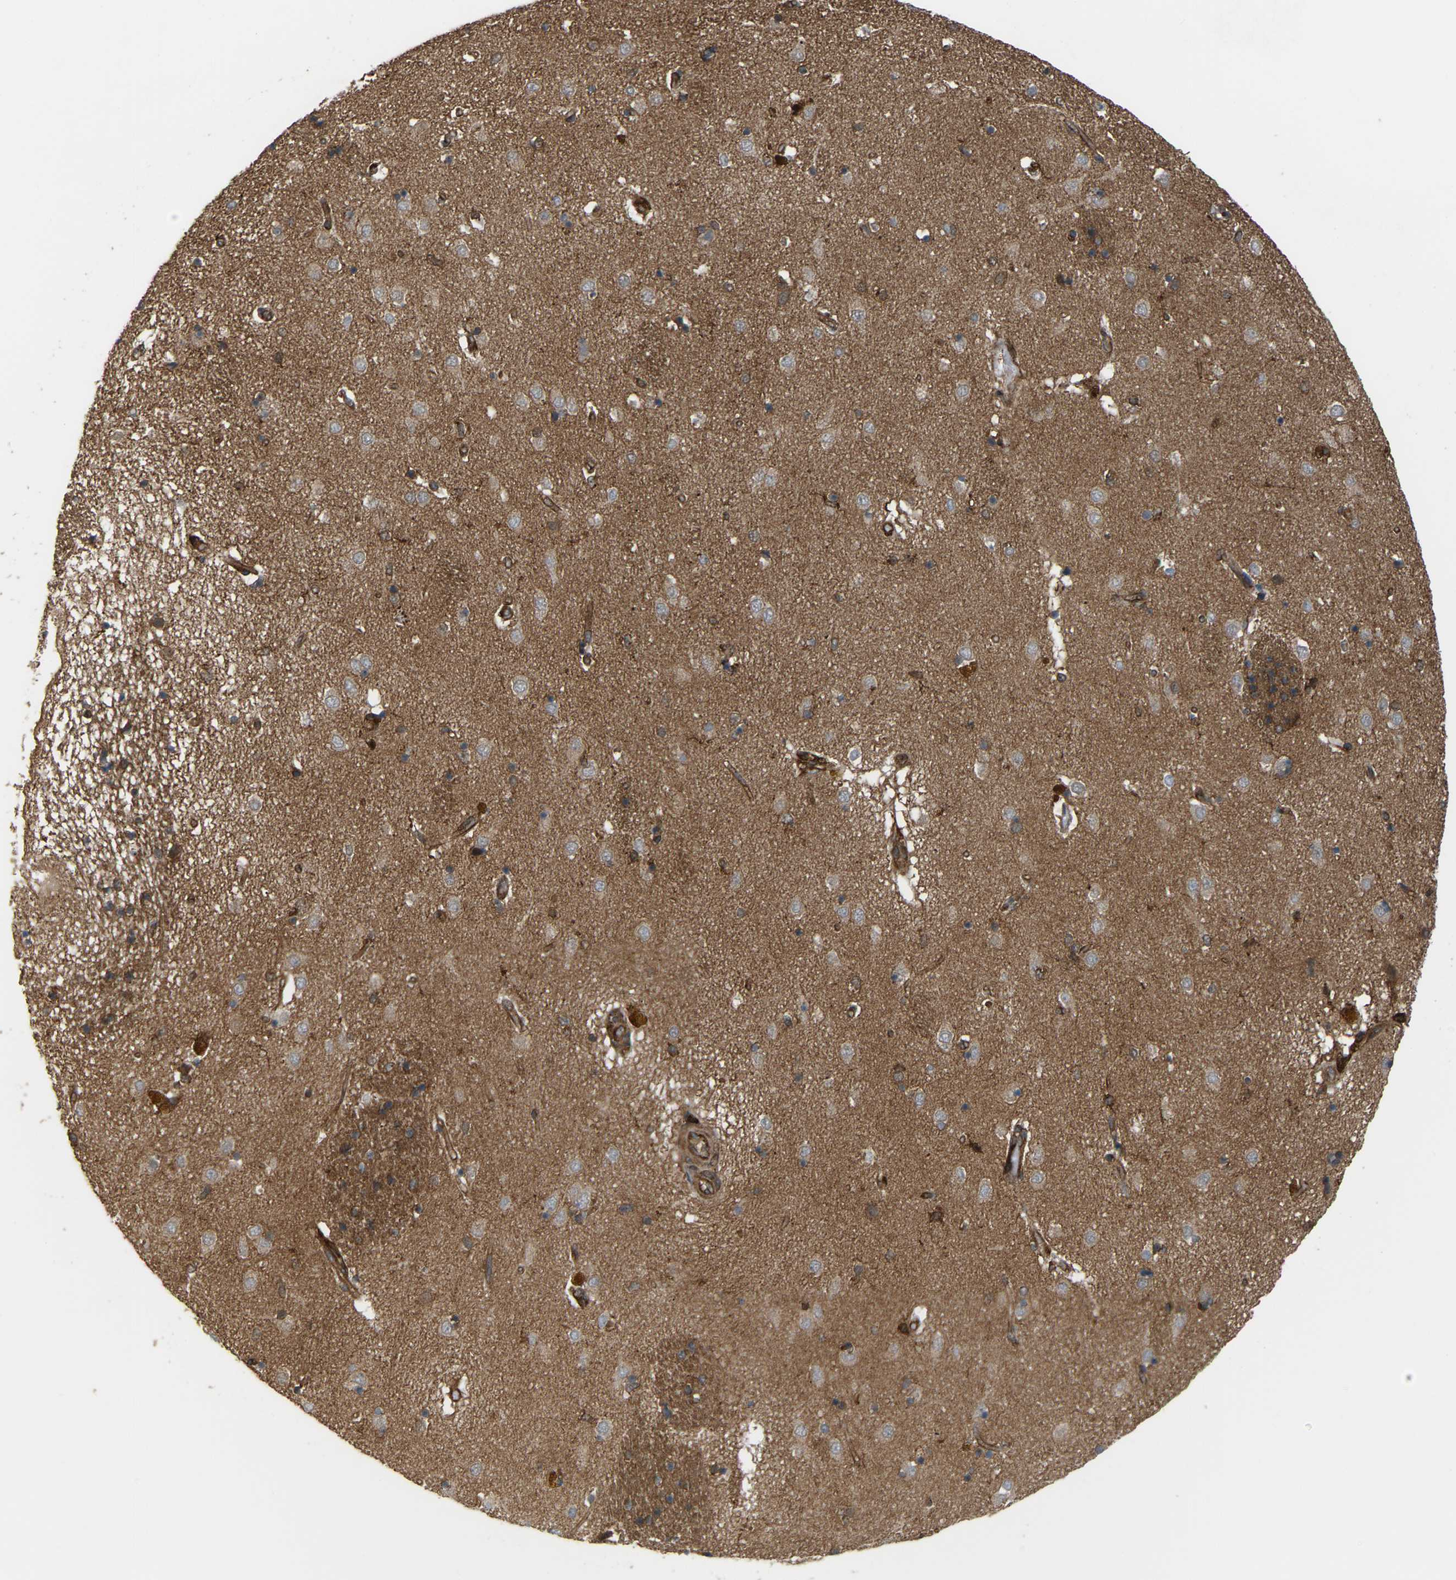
{"staining": {"intensity": "weak", "quantity": ">75%", "location": "cytoplasmic/membranous"}, "tissue": "caudate", "cell_type": "Glial cells", "image_type": "normal", "snomed": [{"axis": "morphology", "description": "Normal tissue, NOS"}, {"axis": "topography", "description": "Lateral ventricle wall"}], "caption": "IHC (DAB (3,3'-diaminobenzidine)) staining of unremarkable caudate exhibits weak cytoplasmic/membranous protein staining in approximately >75% of glial cells.", "gene": "PICALM", "patient": {"sex": "male", "age": 70}}